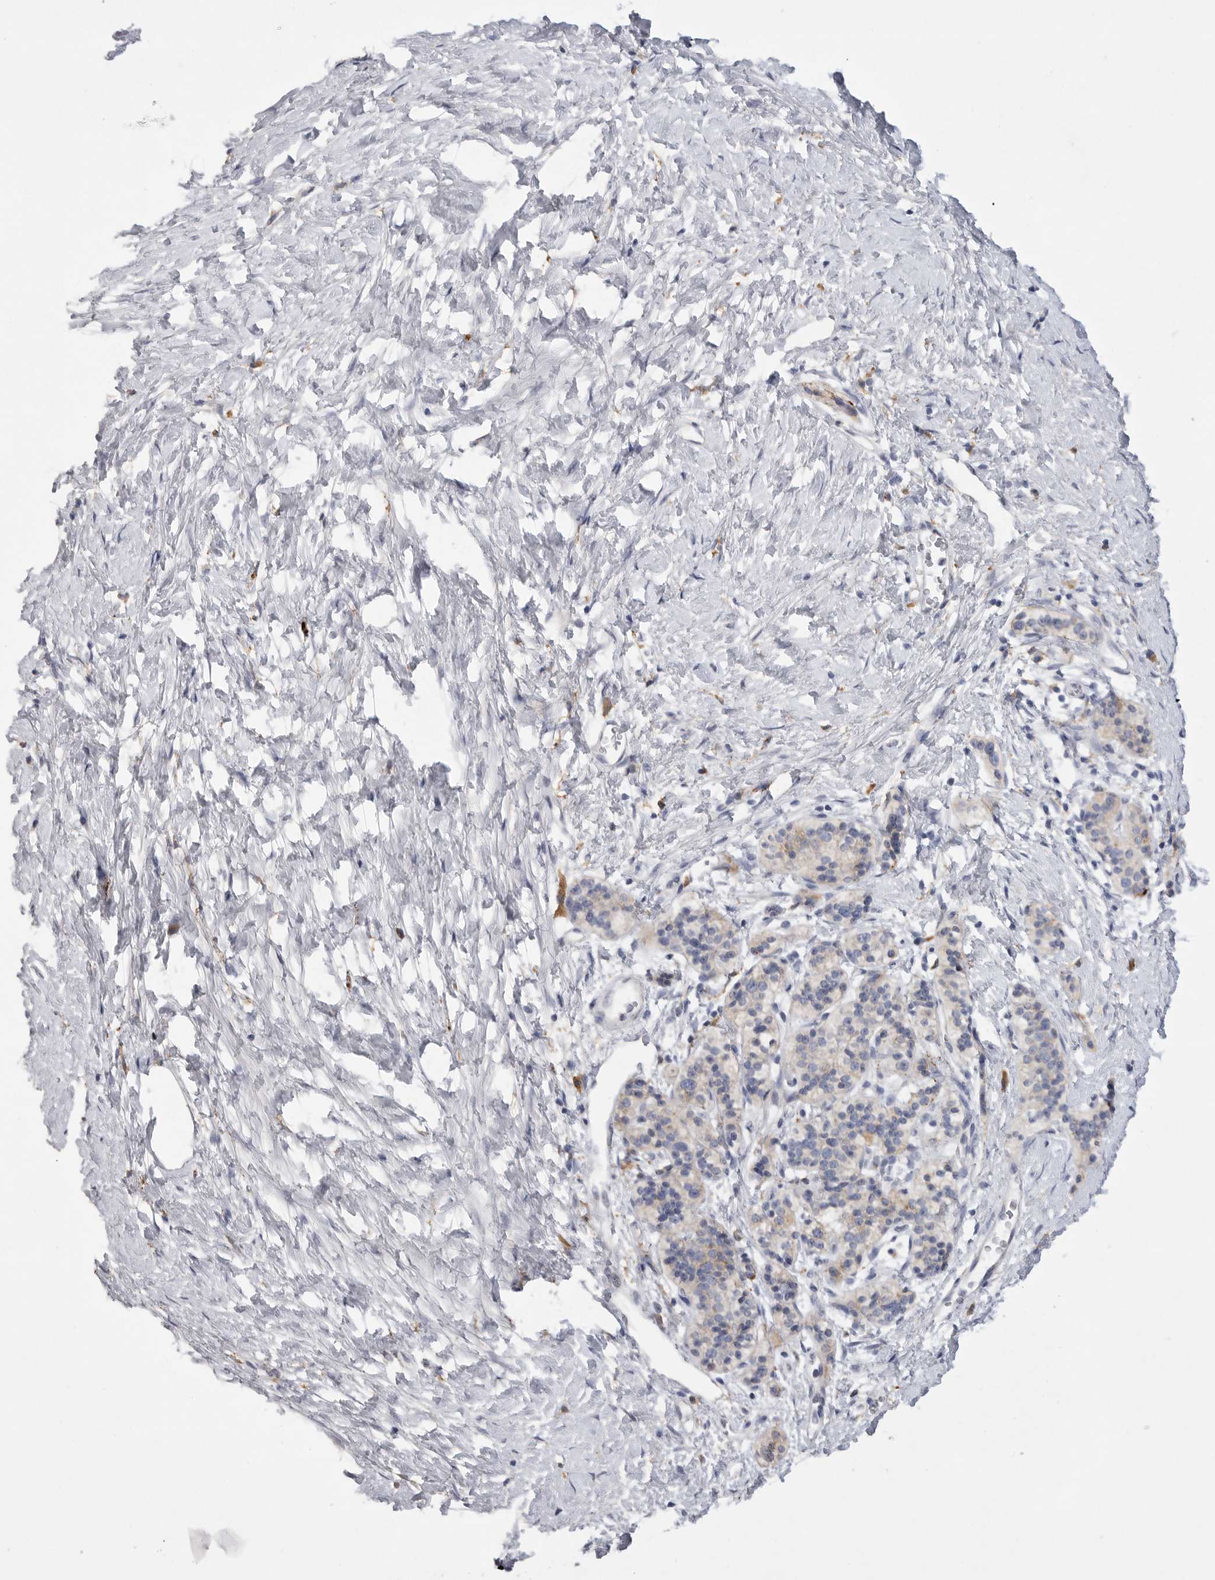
{"staining": {"intensity": "weak", "quantity": "<25%", "location": "cytoplasmic/membranous"}, "tissue": "pancreatic cancer", "cell_type": "Tumor cells", "image_type": "cancer", "snomed": [{"axis": "morphology", "description": "Adenocarcinoma, NOS"}, {"axis": "topography", "description": "Pancreas"}], "caption": "Immunohistochemical staining of human pancreatic adenocarcinoma reveals no significant expression in tumor cells.", "gene": "EDEM3", "patient": {"sex": "male", "age": 50}}